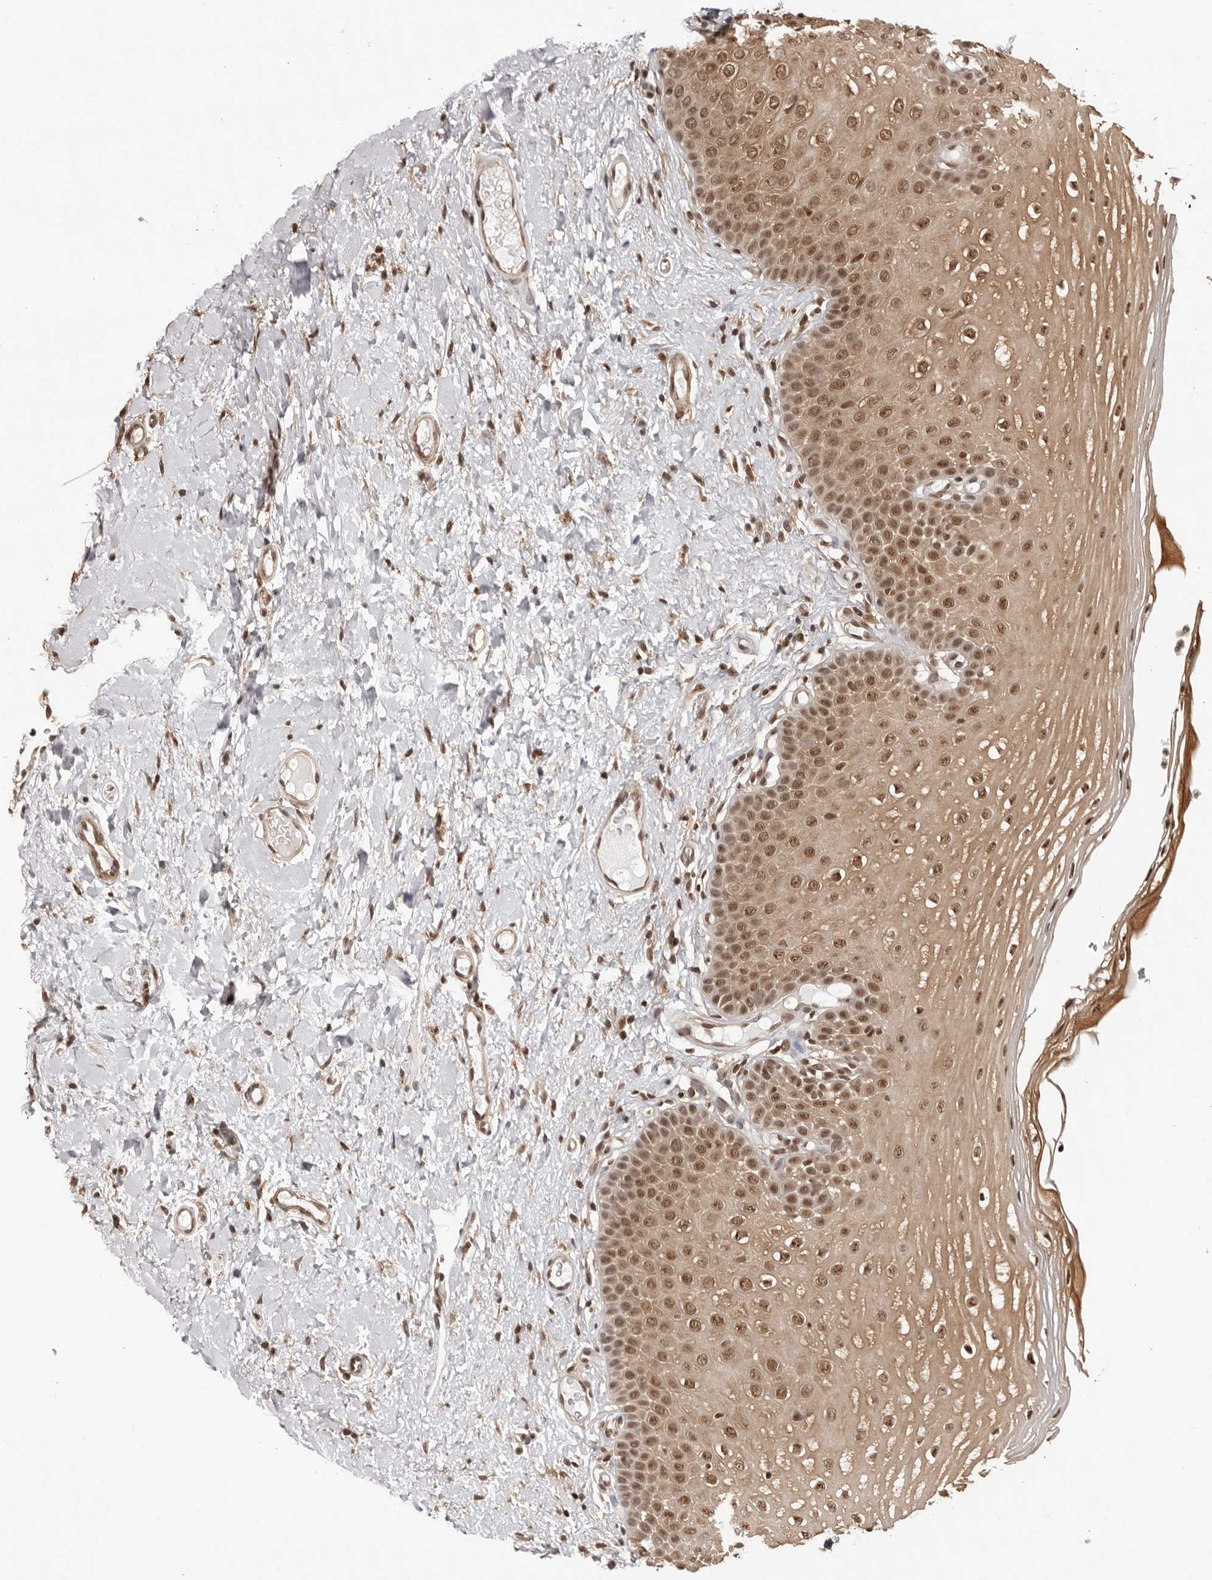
{"staining": {"intensity": "moderate", "quantity": ">75%", "location": "cytoplasmic/membranous,nuclear"}, "tissue": "oral mucosa", "cell_type": "Squamous epithelial cells", "image_type": "normal", "snomed": [{"axis": "morphology", "description": "Normal tissue, NOS"}, {"axis": "topography", "description": "Oral tissue"}], "caption": "Normal oral mucosa reveals moderate cytoplasmic/membranous,nuclear positivity in approximately >75% of squamous epithelial cells, visualized by immunohistochemistry.", "gene": "SDE2", "patient": {"sex": "female", "age": 56}}